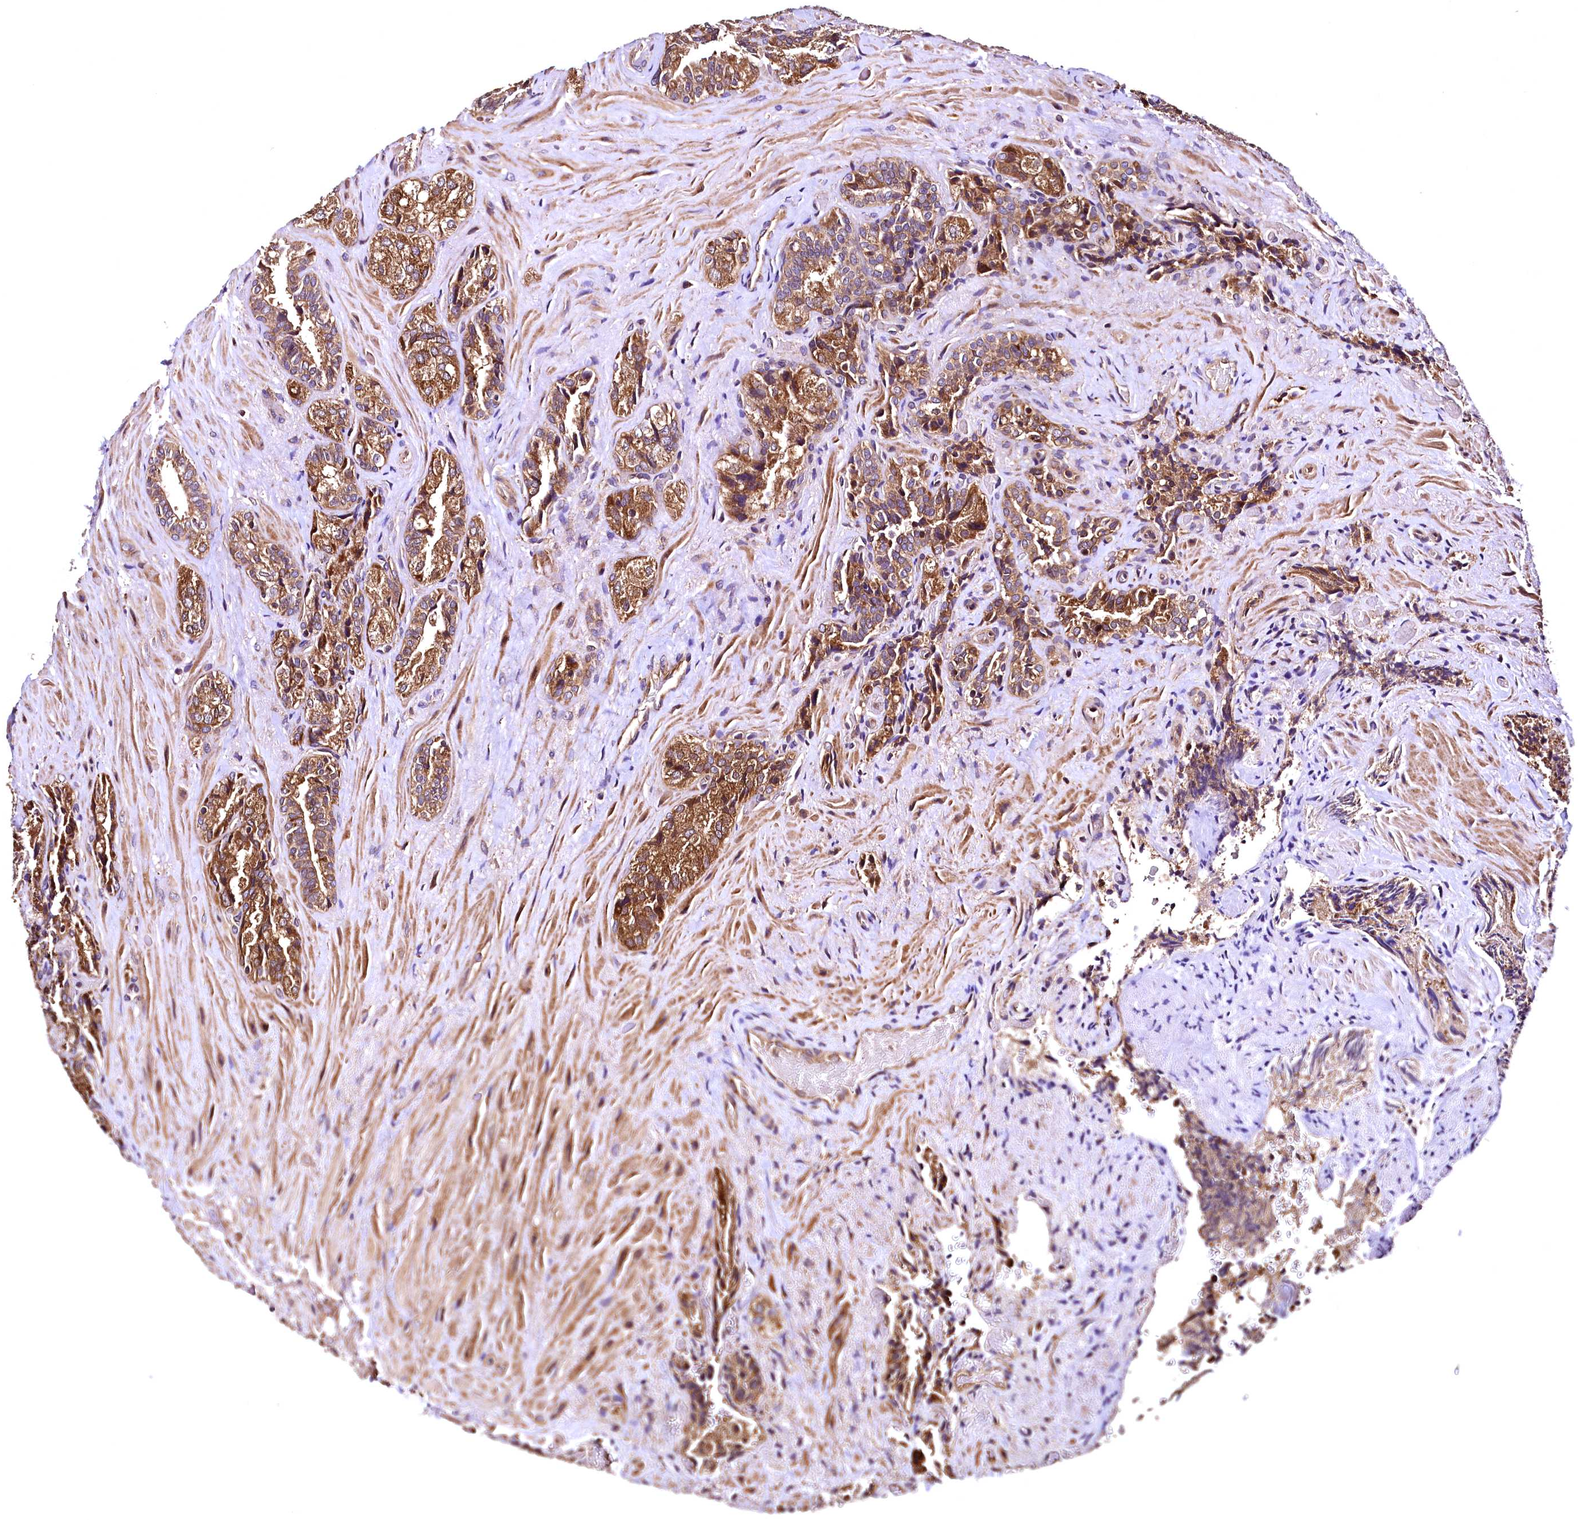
{"staining": {"intensity": "strong", "quantity": ">75%", "location": "cytoplasmic/membranous"}, "tissue": "seminal vesicle", "cell_type": "Glandular cells", "image_type": "normal", "snomed": [{"axis": "morphology", "description": "Normal tissue, NOS"}, {"axis": "topography", "description": "Prostate and seminal vesicle, NOS"}, {"axis": "topography", "description": "Prostate"}, {"axis": "topography", "description": "Seminal veicle"}], "caption": "Immunohistochemical staining of unremarkable seminal vesicle demonstrates >75% levels of strong cytoplasmic/membranous protein staining in approximately >75% of glandular cells.", "gene": "LRSAM1", "patient": {"sex": "male", "age": 67}}